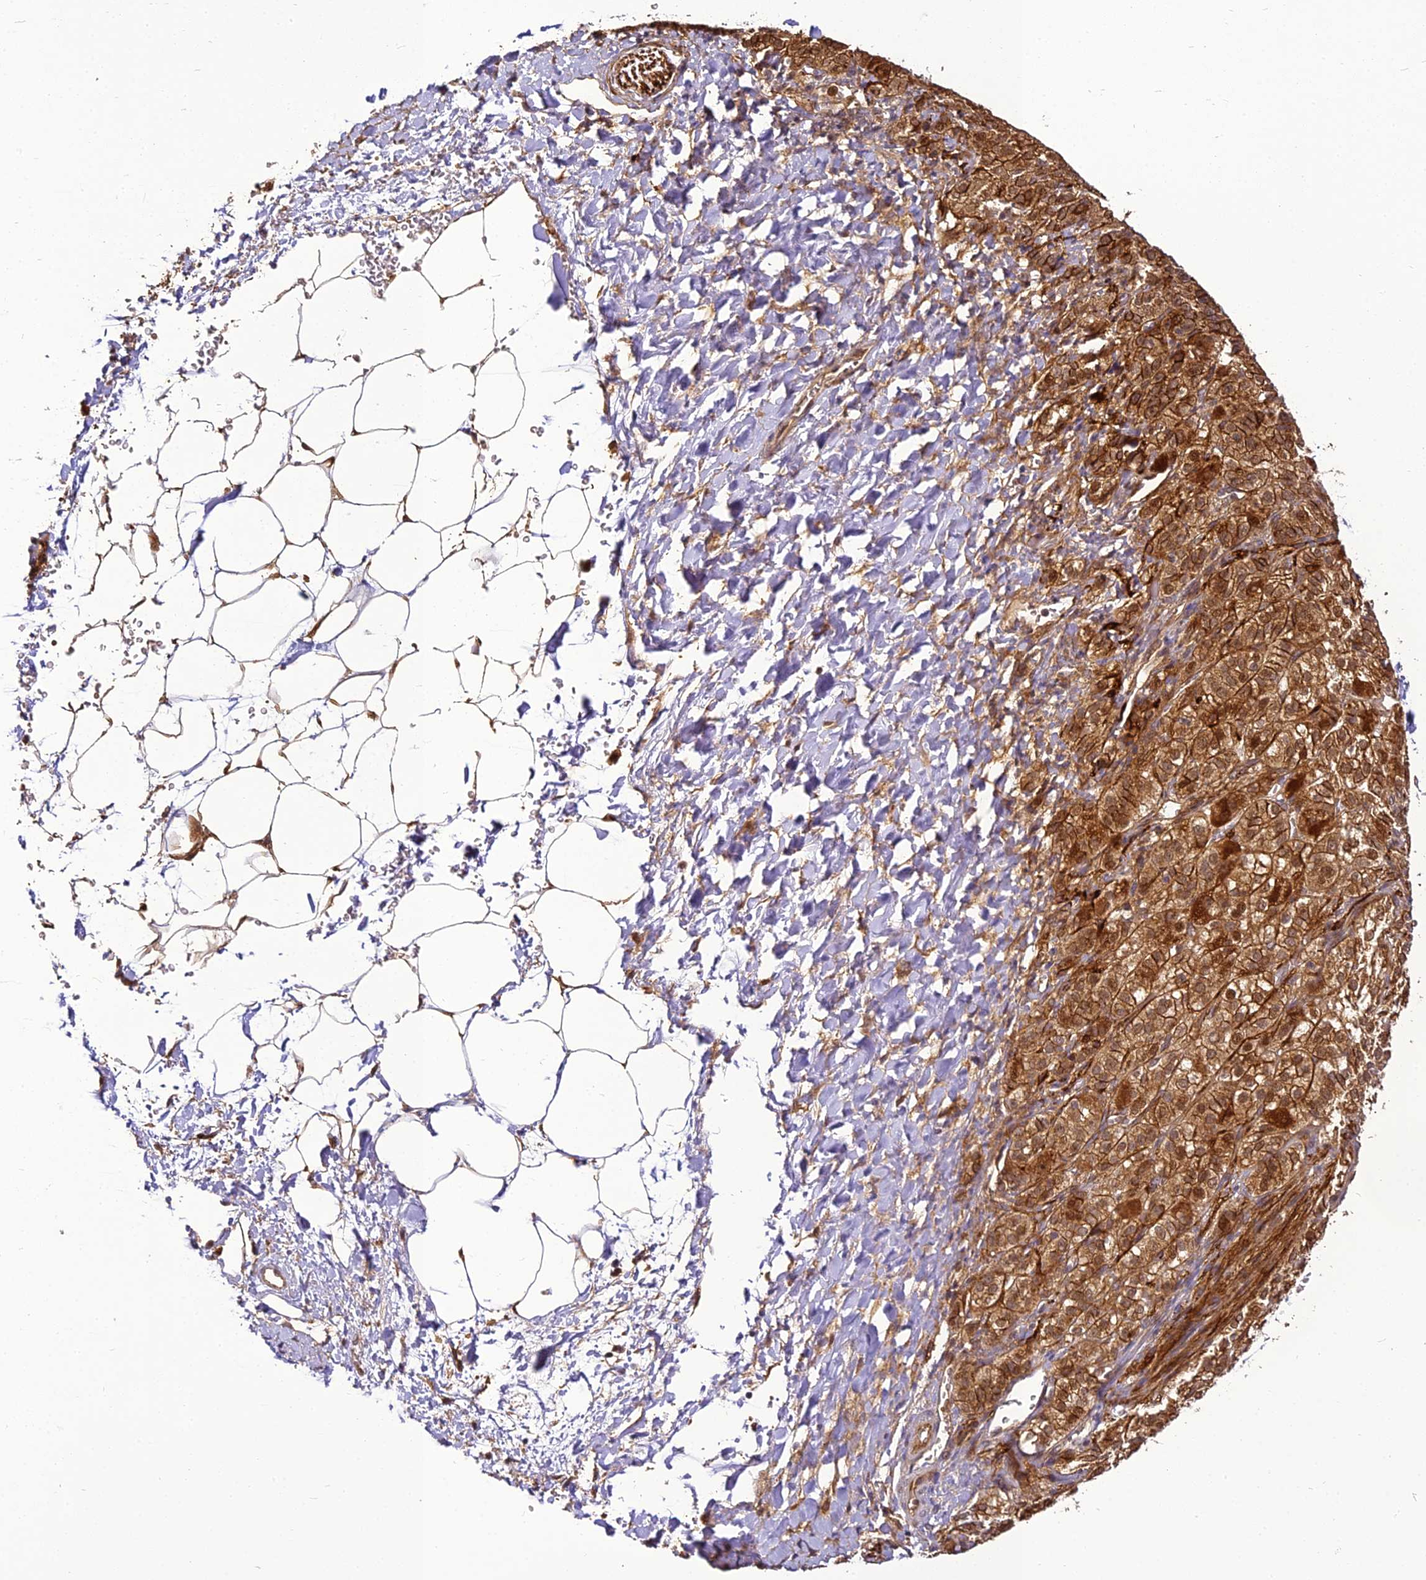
{"staining": {"intensity": "strong", "quantity": "25%-75%", "location": "cytoplasmic/membranous"}, "tissue": "adrenal gland", "cell_type": "Glandular cells", "image_type": "normal", "snomed": [{"axis": "morphology", "description": "Normal tissue, NOS"}, {"axis": "topography", "description": "Adrenal gland"}], "caption": "The micrograph shows staining of benign adrenal gland, revealing strong cytoplasmic/membranous protein positivity (brown color) within glandular cells.", "gene": "BCDIN3D", "patient": {"sex": "female", "age": 57}}